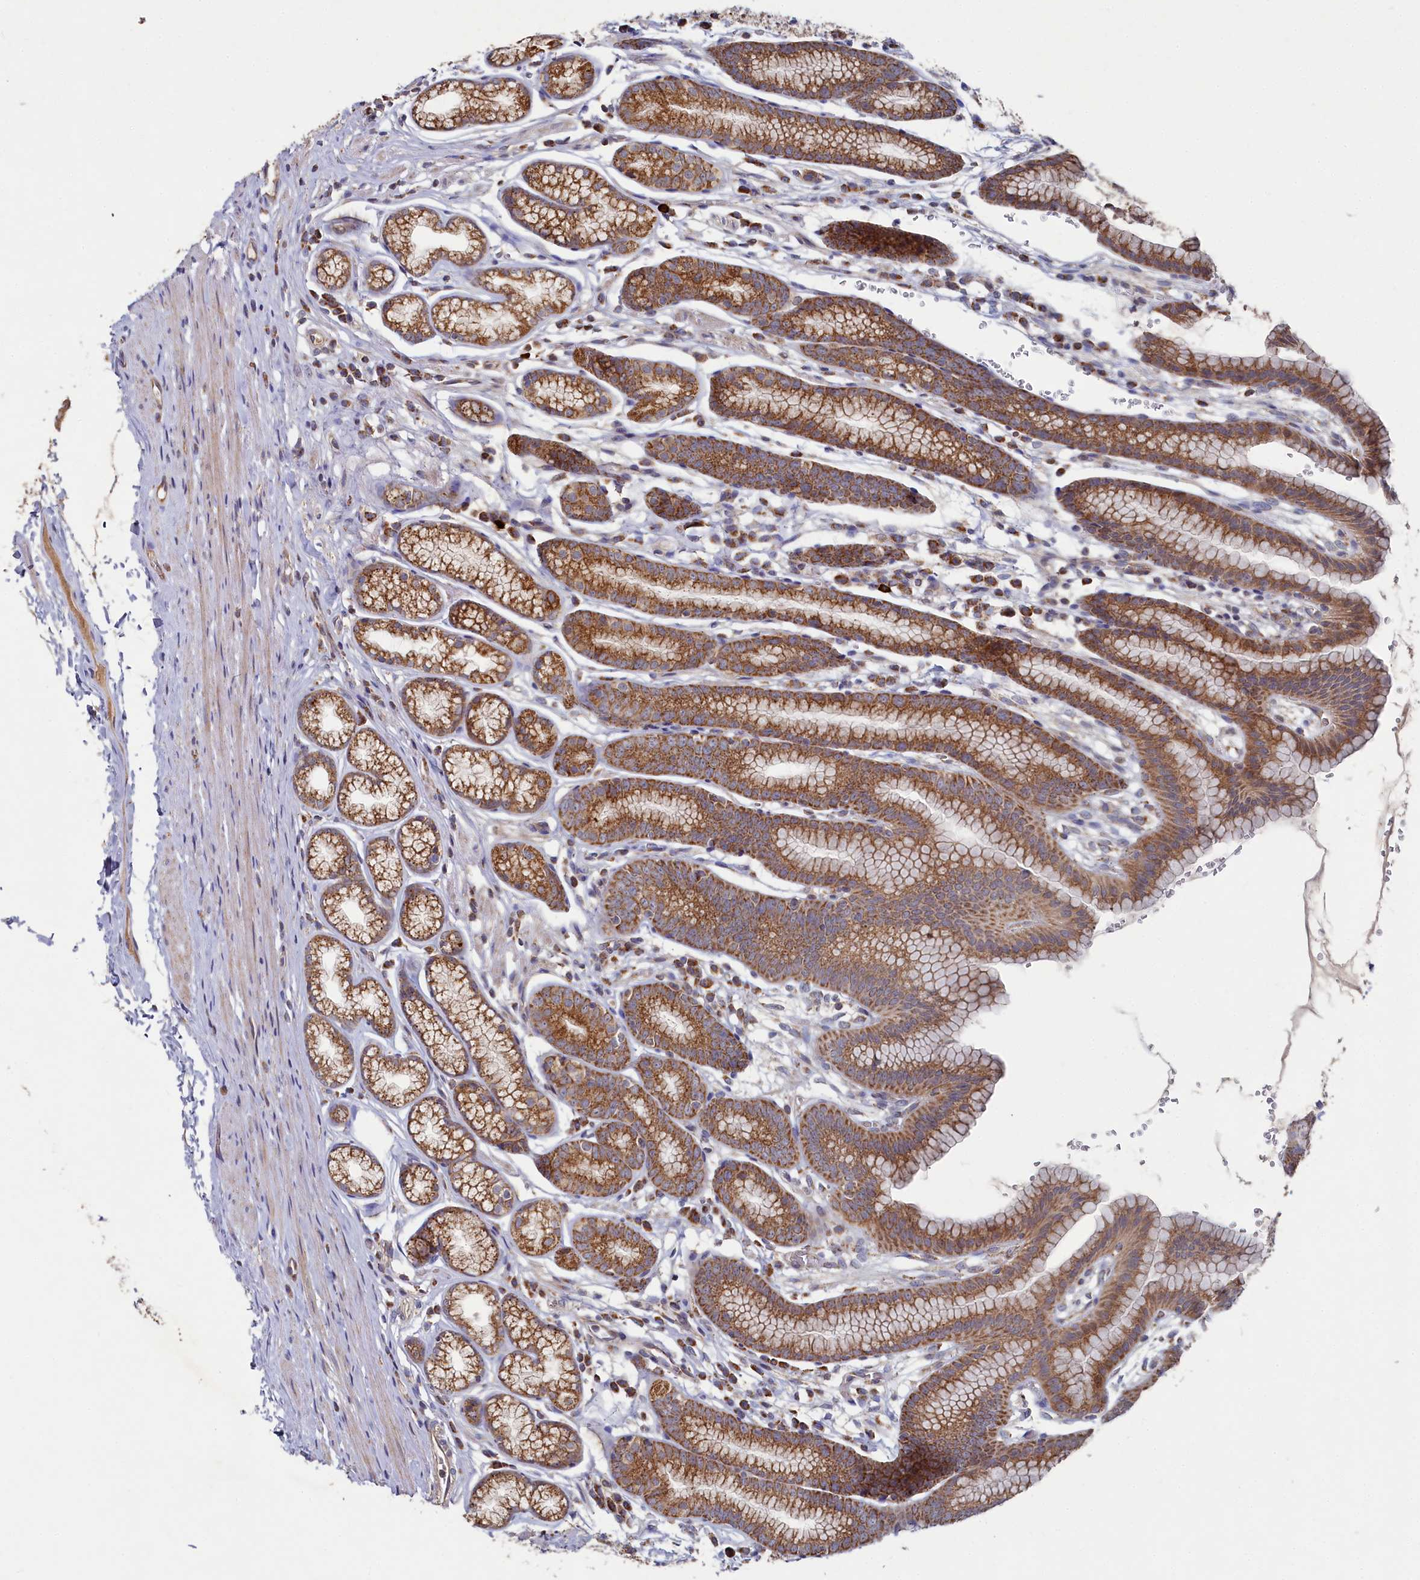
{"staining": {"intensity": "strong", "quantity": ">75%", "location": "cytoplasmic/membranous"}, "tissue": "stomach", "cell_type": "Glandular cells", "image_type": "normal", "snomed": [{"axis": "morphology", "description": "Normal tissue, NOS"}, {"axis": "topography", "description": "Stomach"}], "caption": "Protein positivity by IHC demonstrates strong cytoplasmic/membranous positivity in approximately >75% of glandular cells in normal stomach.", "gene": "HAUS2", "patient": {"sex": "male", "age": 42}}